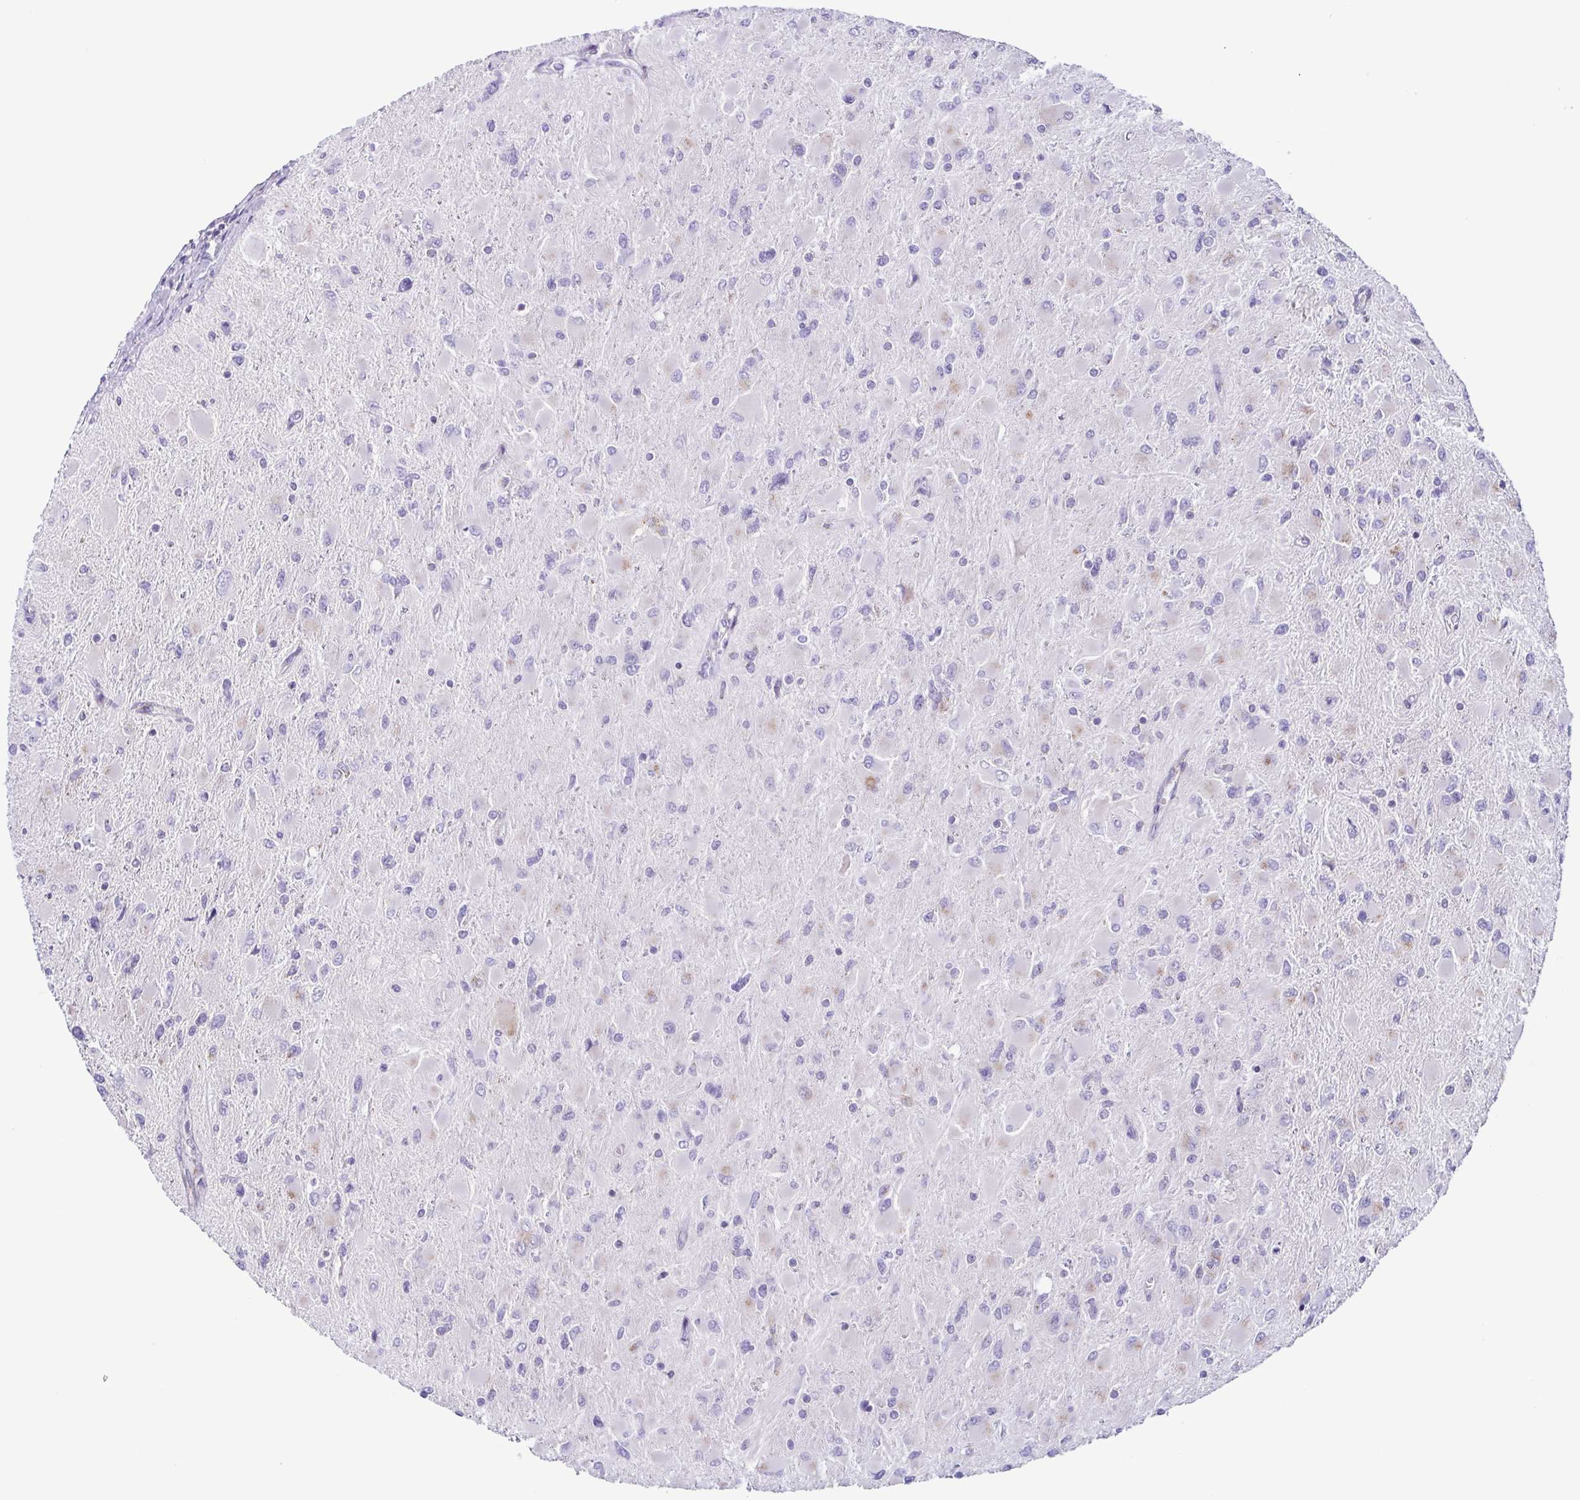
{"staining": {"intensity": "weak", "quantity": "<25%", "location": "cytoplasmic/membranous"}, "tissue": "glioma", "cell_type": "Tumor cells", "image_type": "cancer", "snomed": [{"axis": "morphology", "description": "Glioma, malignant, High grade"}, {"axis": "topography", "description": "Cerebral cortex"}], "caption": "Tumor cells show no significant protein staining in glioma.", "gene": "COL17A1", "patient": {"sex": "female", "age": 36}}